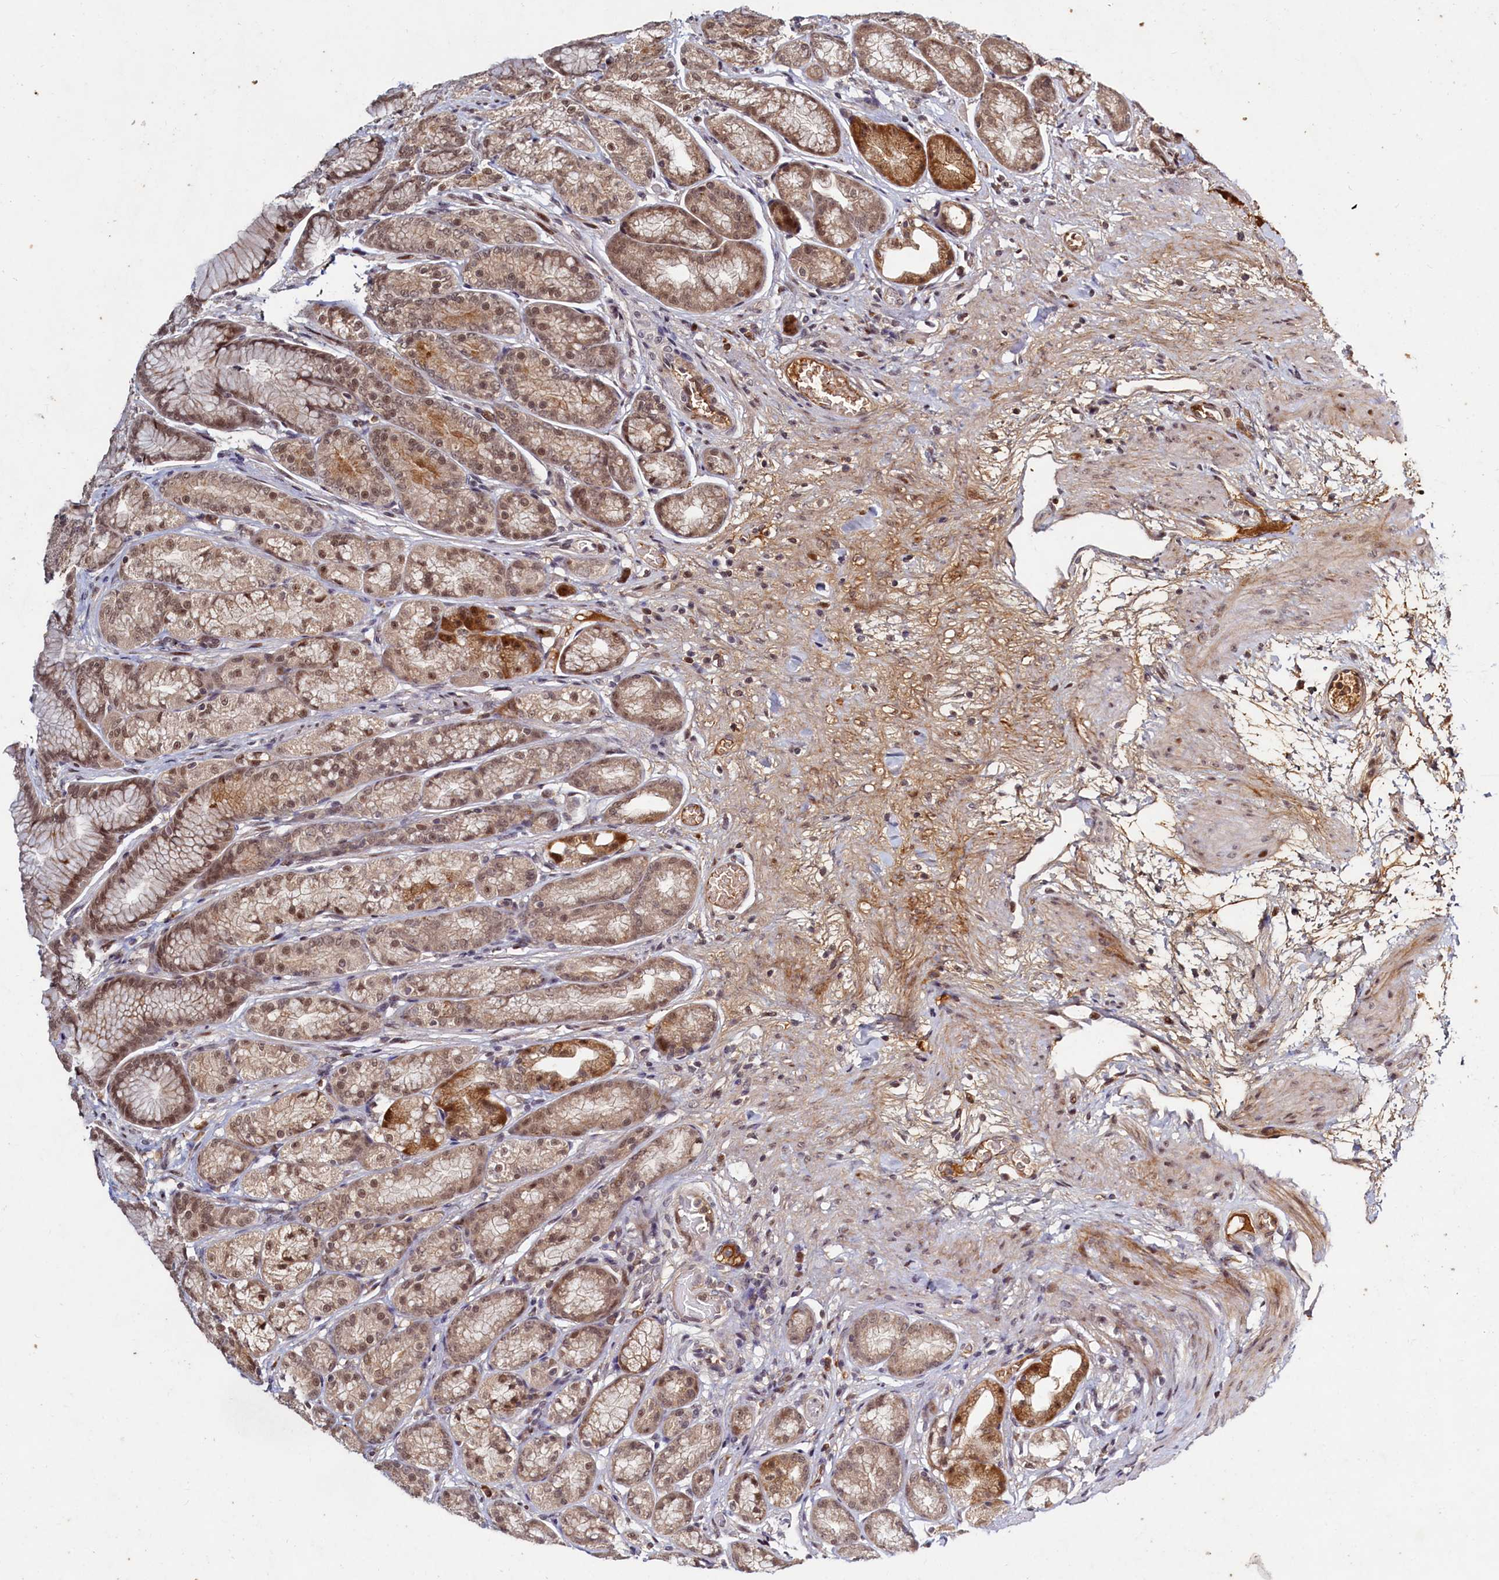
{"staining": {"intensity": "moderate", "quantity": ">75%", "location": "cytoplasmic/membranous,nuclear"}, "tissue": "stomach", "cell_type": "Glandular cells", "image_type": "normal", "snomed": [{"axis": "morphology", "description": "Normal tissue, NOS"}, {"axis": "morphology", "description": "Adenocarcinoma, NOS"}, {"axis": "morphology", "description": "Adenocarcinoma, High grade"}, {"axis": "topography", "description": "Stomach, upper"}, {"axis": "topography", "description": "Stomach"}], "caption": "This micrograph reveals normal stomach stained with immunohistochemistry to label a protein in brown. The cytoplasmic/membranous,nuclear of glandular cells show moderate positivity for the protein. Nuclei are counter-stained blue.", "gene": "TRAPPC4", "patient": {"sex": "female", "age": 65}}